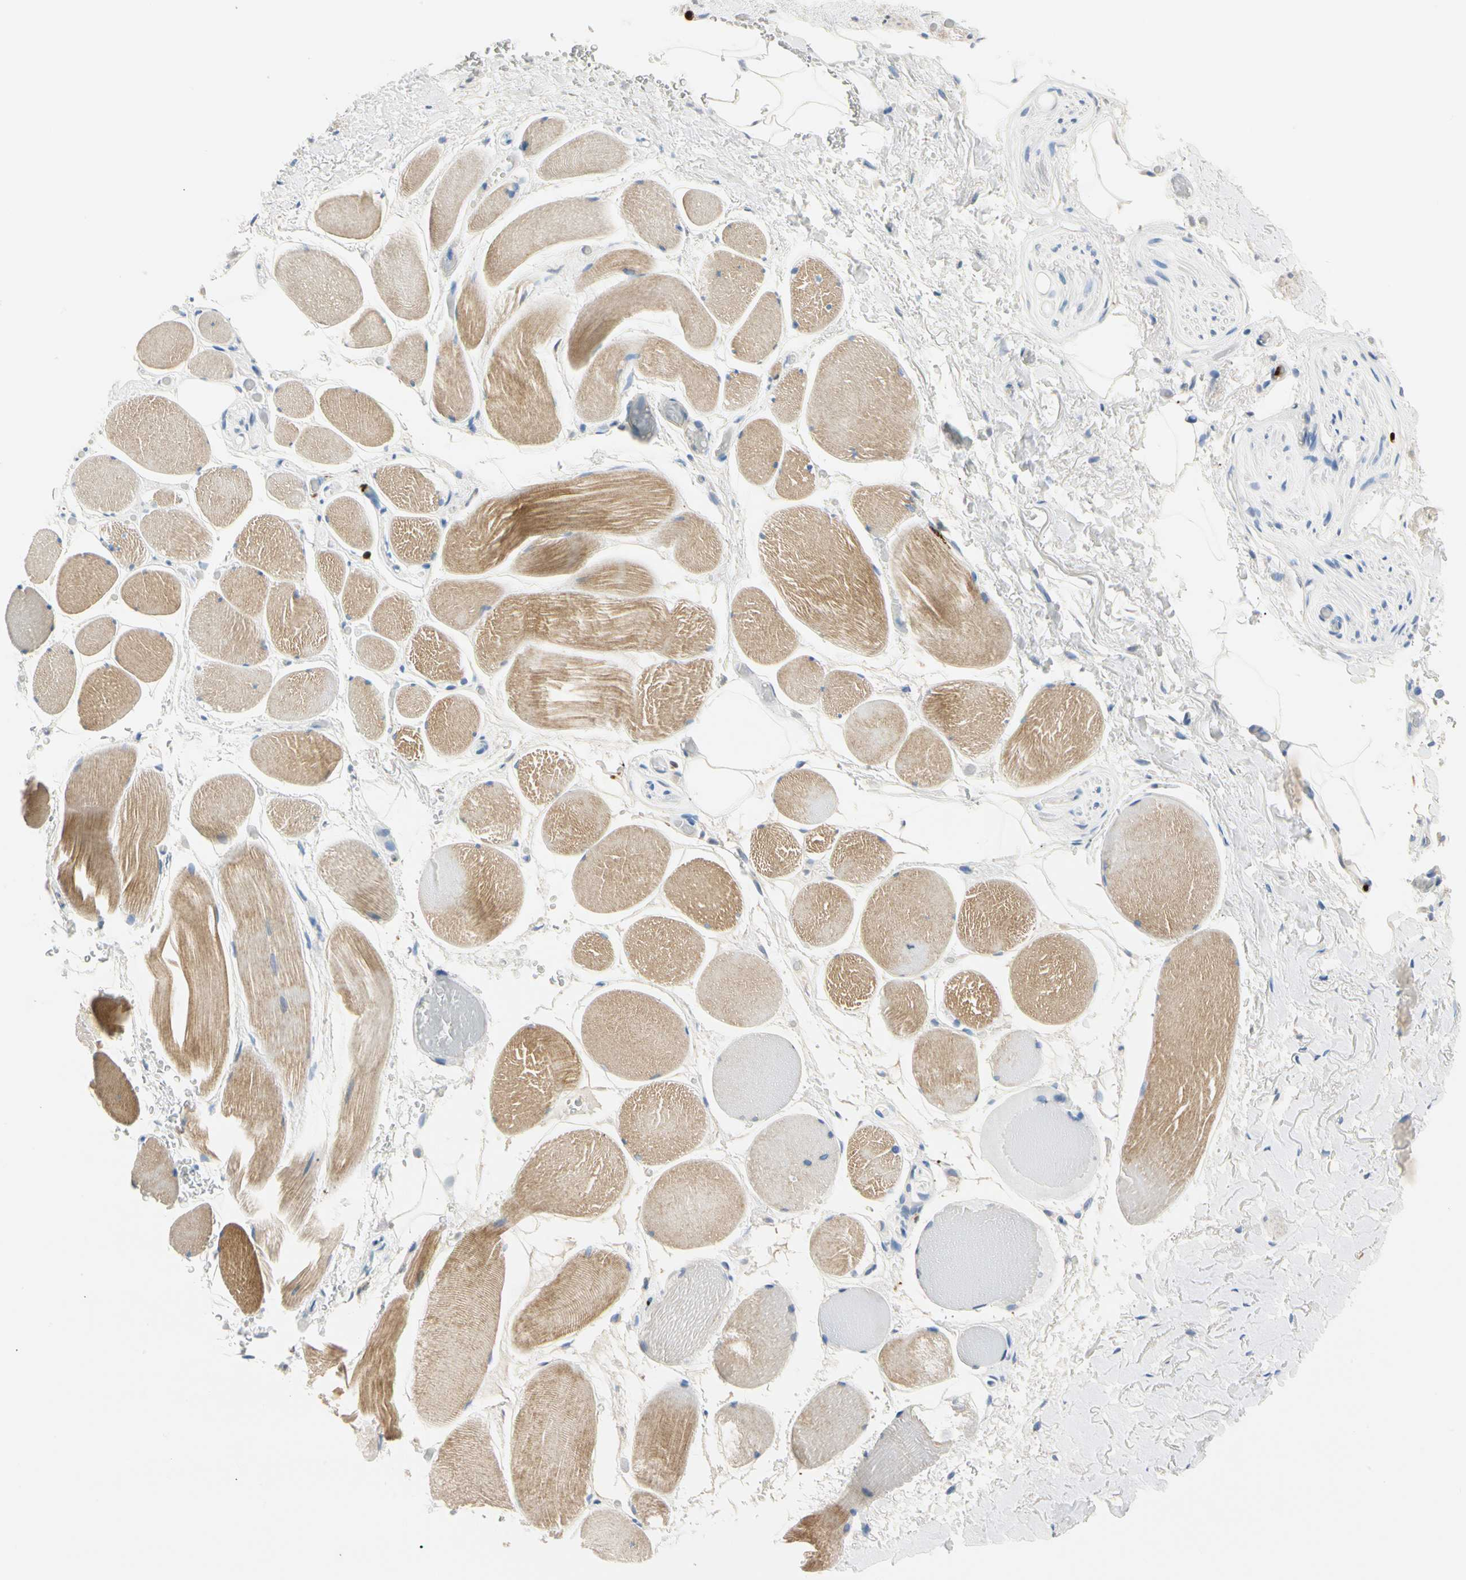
{"staining": {"intensity": "negative", "quantity": "none", "location": "none"}, "tissue": "adipose tissue", "cell_type": "Adipocytes", "image_type": "normal", "snomed": [{"axis": "morphology", "description": "Normal tissue, NOS"}, {"axis": "topography", "description": "Soft tissue"}, {"axis": "topography", "description": "Peripheral nerve tissue"}], "caption": "The immunohistochemistry micrograph has no significant positivity in adipocytes of adipose tissue.", "gene": "TRAF5", "patient": {"sex": "female", "age": 71}}